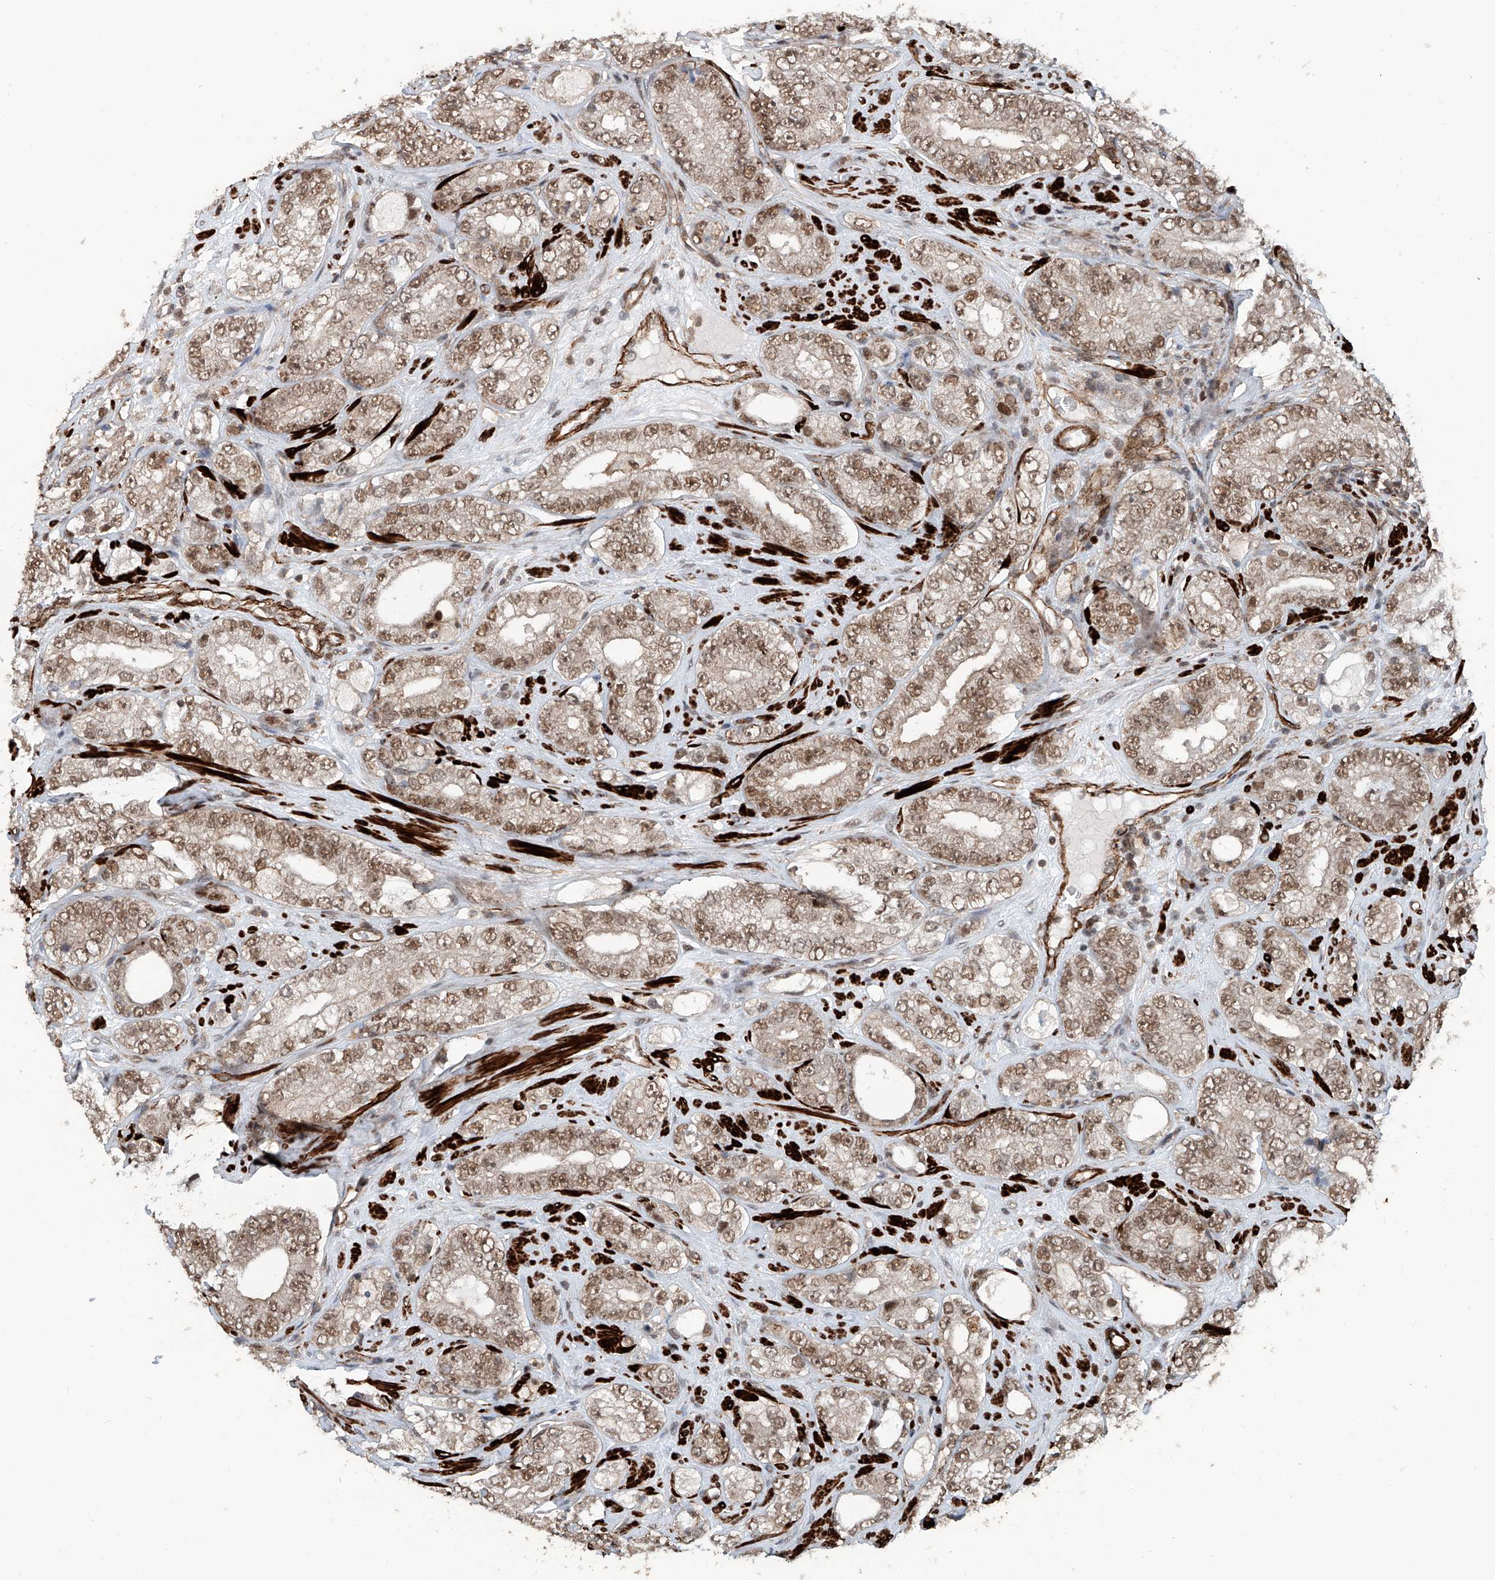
{"staining": {"intensity": "moderate", "quantity": ">75%", "location": "nuclear"}, "tissue": "prostate cancer", "cell_type": "Tumor cells", "image_type": "cancer", "snomed": [{"axis": "morphology", "description": "Adenocarcinoma, High grade"}, {"axis": "topography", "description": "Prostate"}], "caption": "Moderate nuclear expression is present in about >75% of tumor cells in prostate cancer (adenocarcinoma (high-grade)).", "gene": "SDE2", "patient": {"sex": "male", "age": 56}}